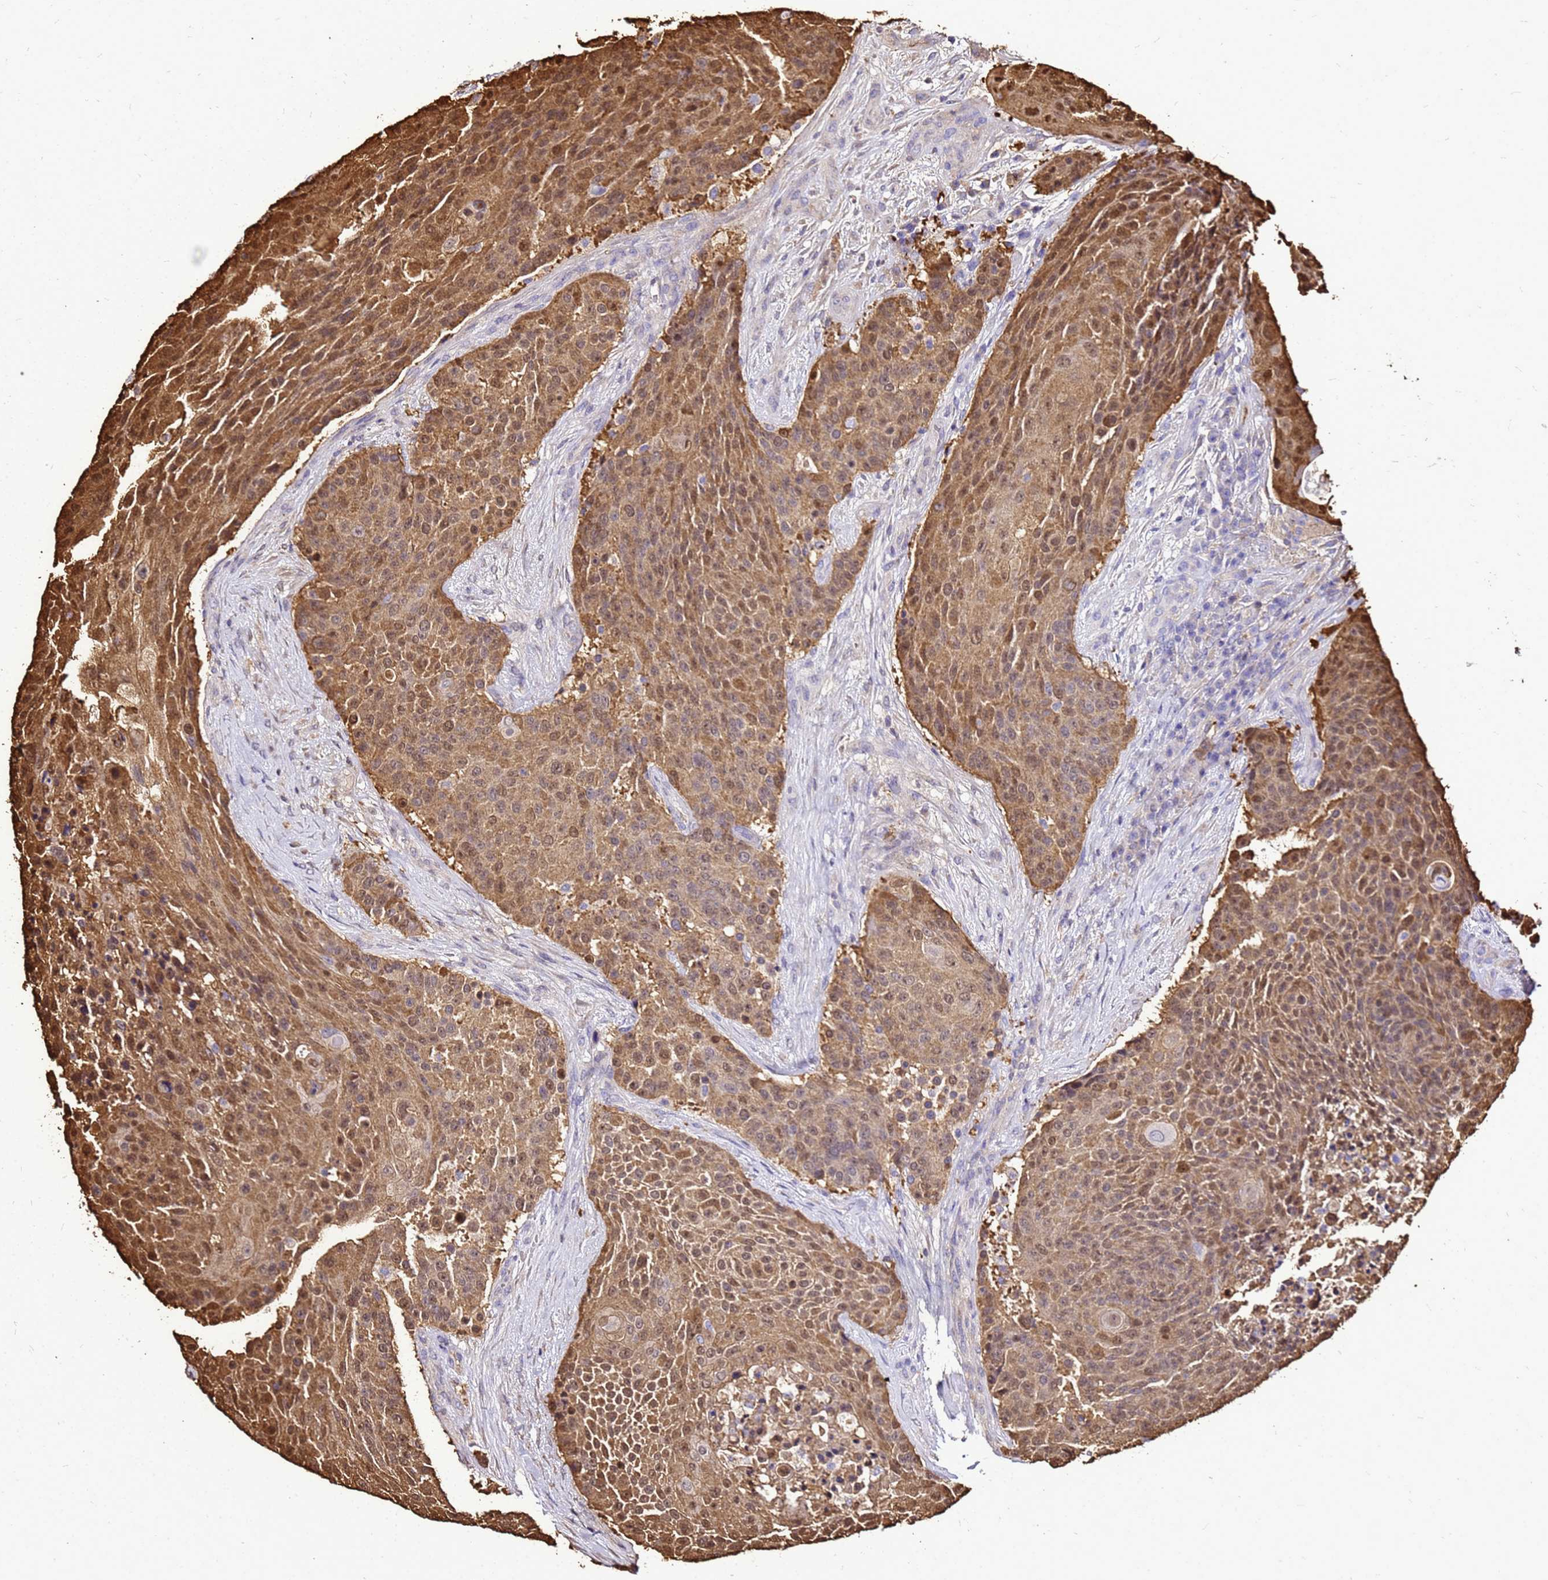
{"staining": {"intensity": "moderate", "quantity": ">75%", "location": "cytoplasmic/membranous,nuclear"}, "tissue": "urothelial cancer", "cell_type": "Tumor cells", "image_type": "cancer", "snomed": [{"axis": "morphology", "description": "Urothelial carcinoma, High grade"}, {"axis": "topography", "description": "Urinary bladder"}], "caption": "This is an image of immunohistochemistry (IHC) staining of urothelial cancer, which shows moderate positivity in the cytoplasmic/membranous and nuclear of tumor cells.", "gene": "S100A2", "patient": {"sex": "female", "age": 63}}